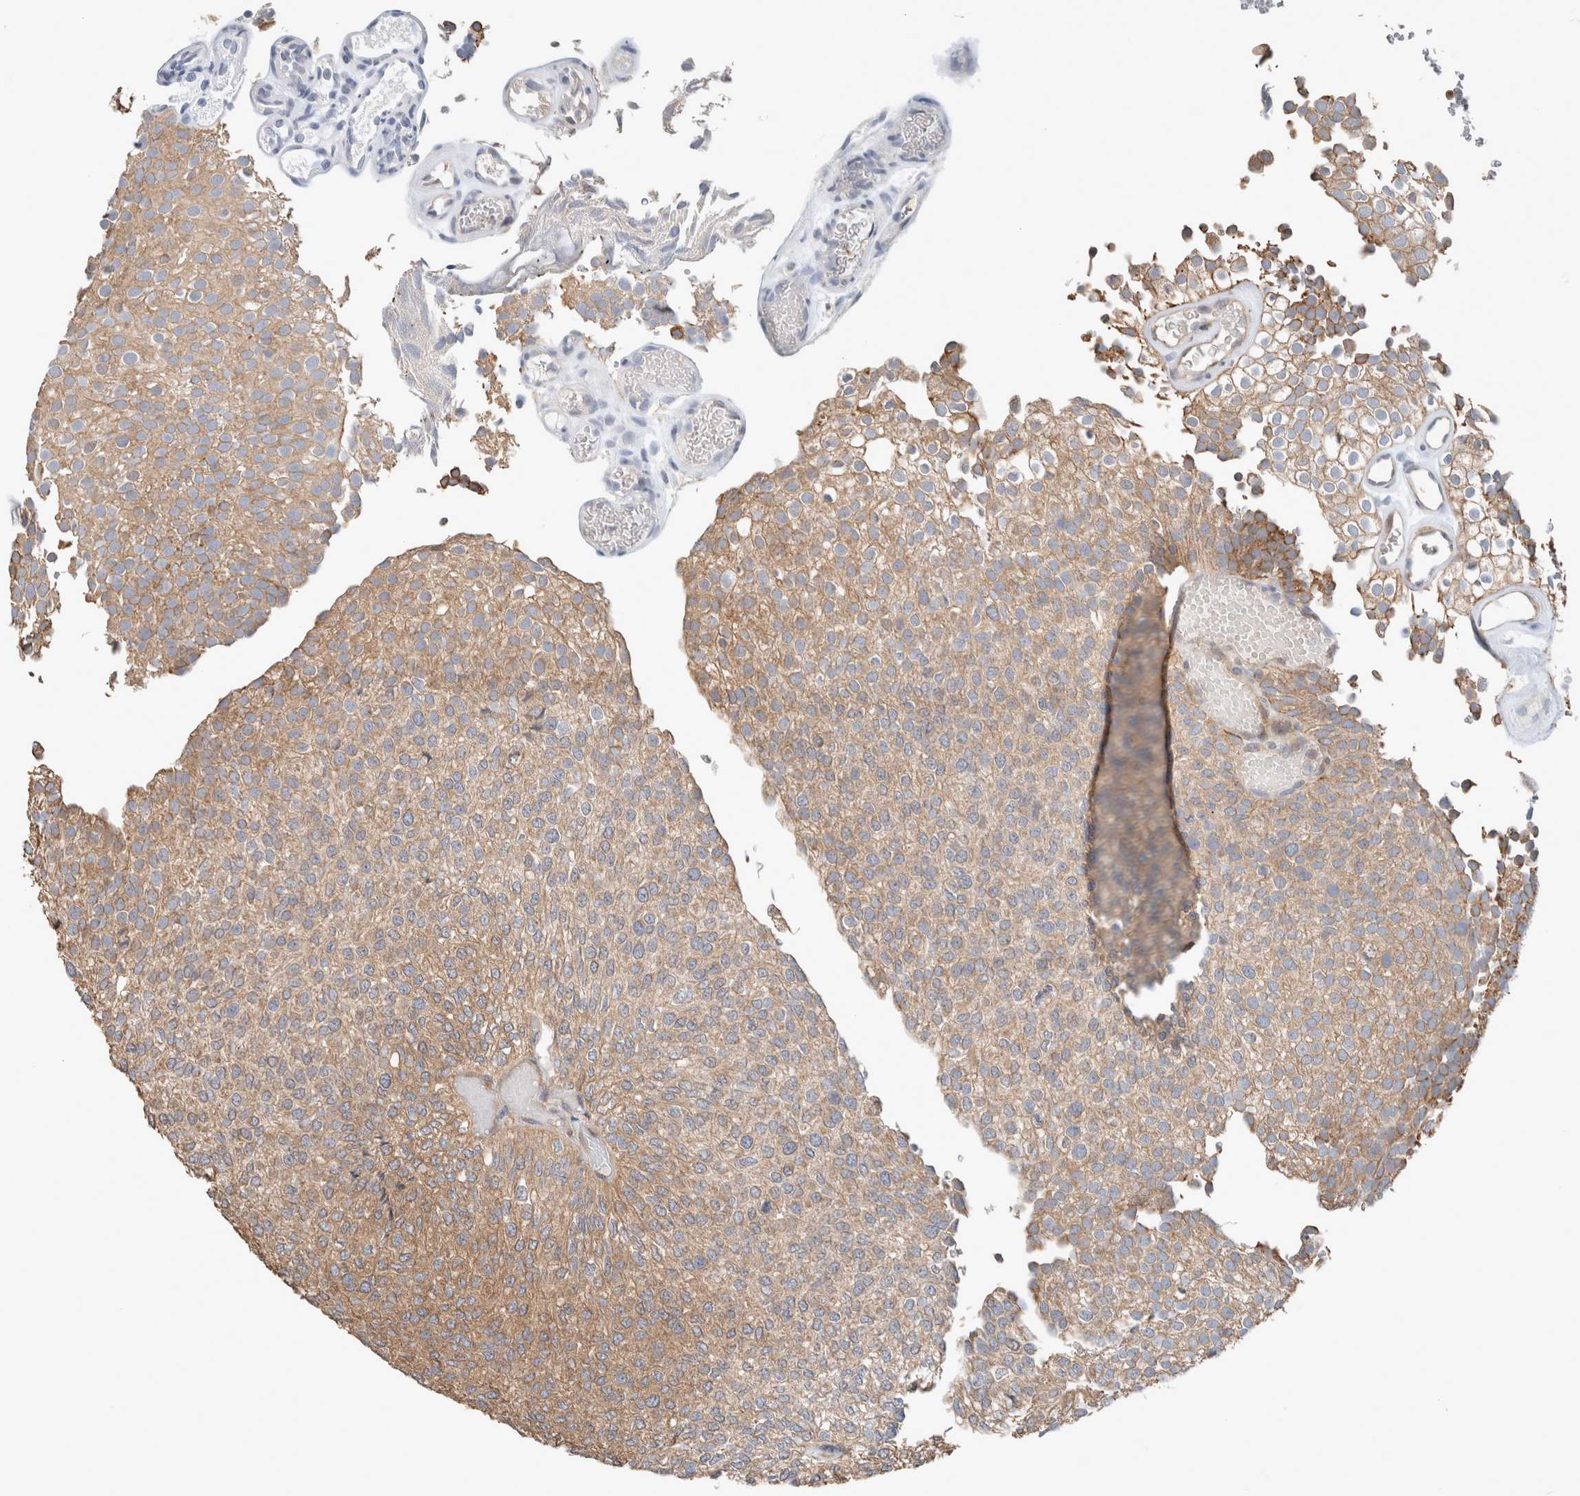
{"staining": {"intensity": "moderate", "quantity": ">75%", "location": "cytoplasmic/membranous"}, "tissue": "urothelial cancer", "cell_type": "Tumor cells", "image_type": "cancer", "snomed": [{"axis": "morphology", "description": "Urothelial carcinoma, Low grade"}, {"axis": "topography", "description": "Urinary bladder"}], "caption": "The image exhibits staining of urothelial cancer, revealing moderate cytoplasmic/membranous protein positivity (brown color) within tumor cells.", "gene": "XPNPEP1", "patient": {"sex": "male", "age": 78}}